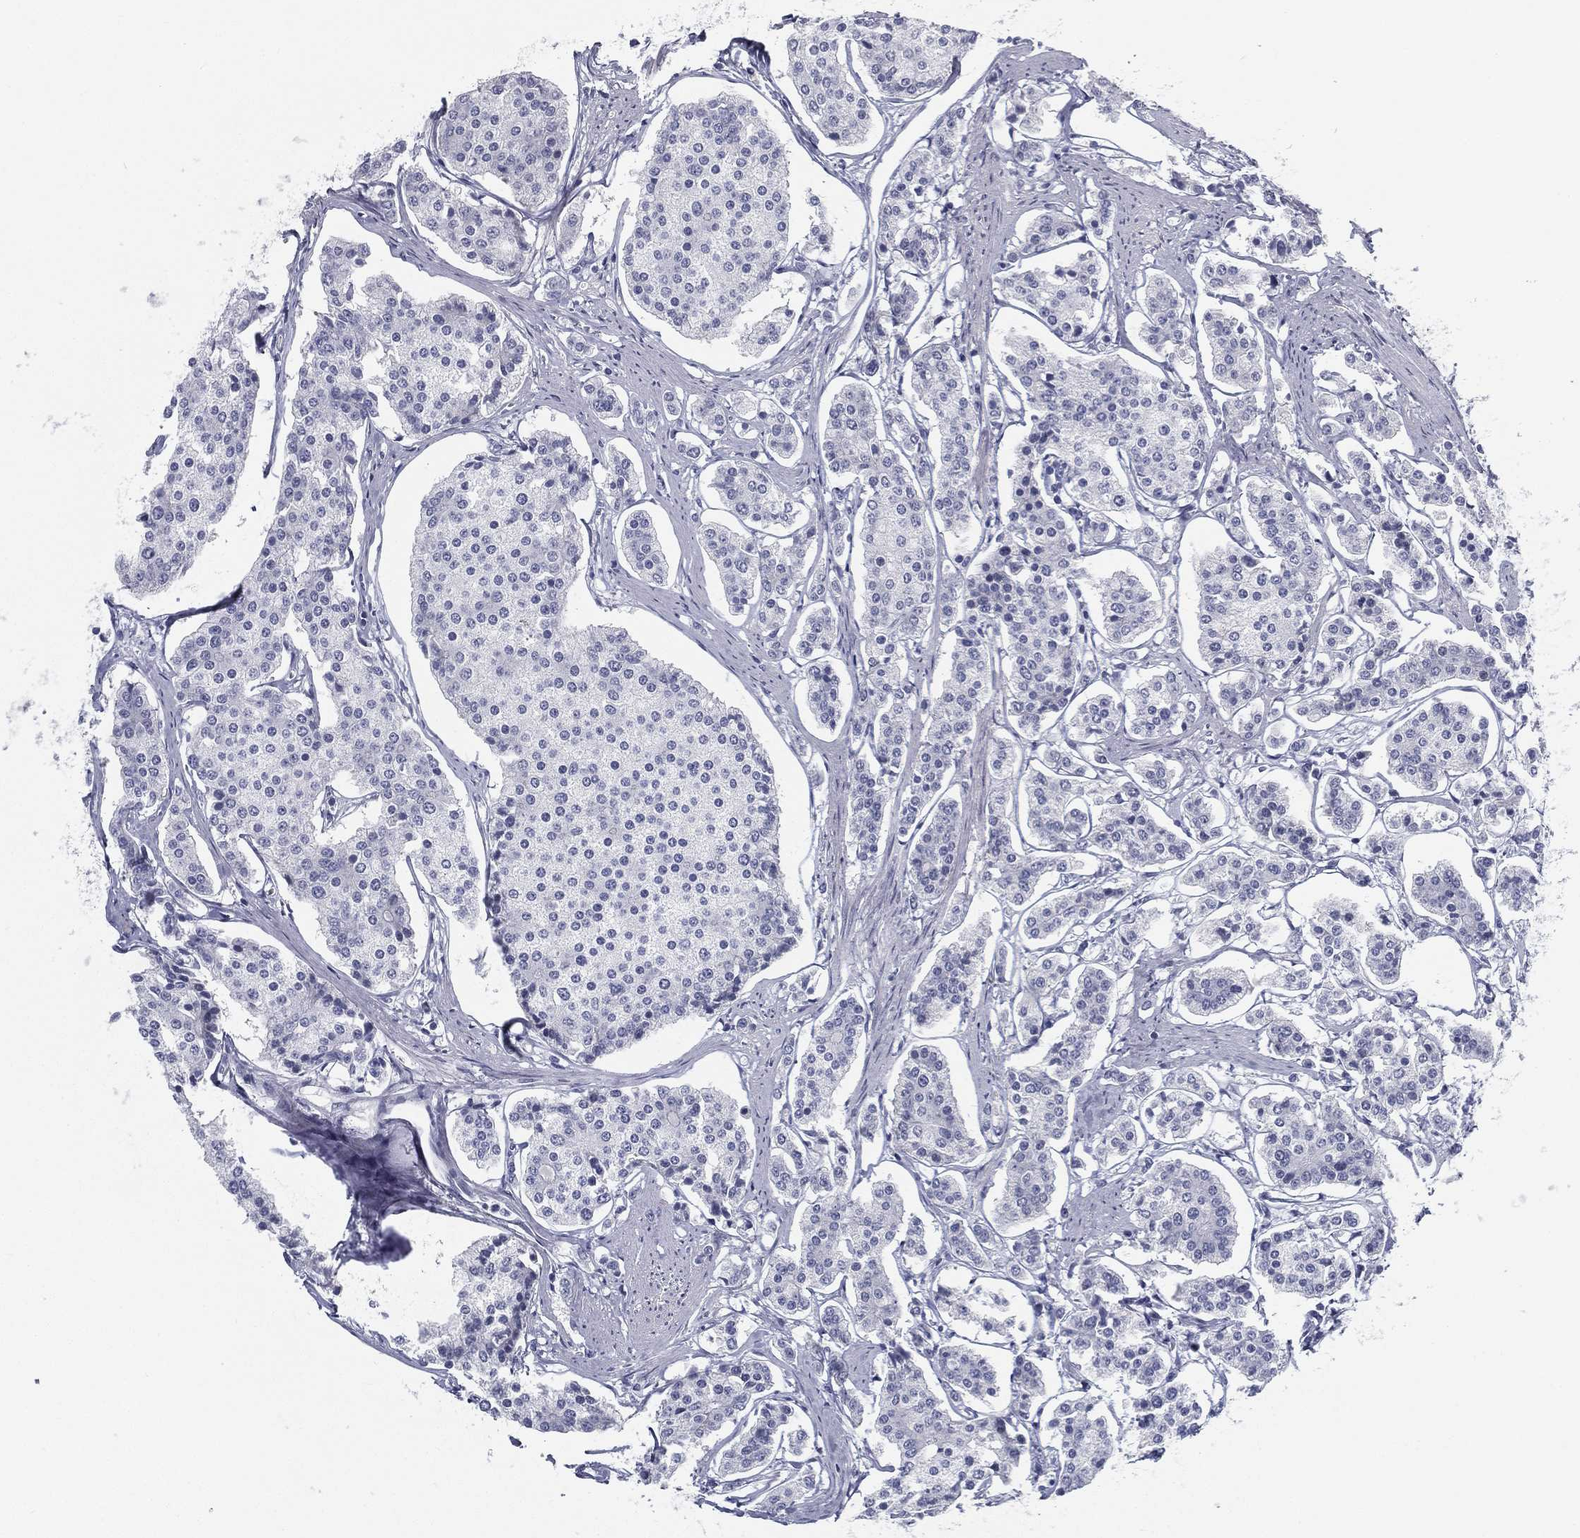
{"staining": {"intensity": "negative", "quantity": "none", "location": "none"}, "tissue": "carcinoid", "cell_type": "Tumor cells", "image_type": "cancer", "snomed": [{"axis": "morphology", "description": "Carcinoid, malignant, NOS"}, {"axis": "topography", "description": "Small intestine"}], "caption": "A photomicrograph of carcinoid stained for a protein reveals no brown staining in tumor cells. Brightfield microscopy of immunohistochemistry stained with DAB (3,3'-diaminobenzidine) (brown) and hematoxylin (blue), captured at high magnification.", "gene": "SPPL2C", "patient": {"sex": "female", "age": 65}}